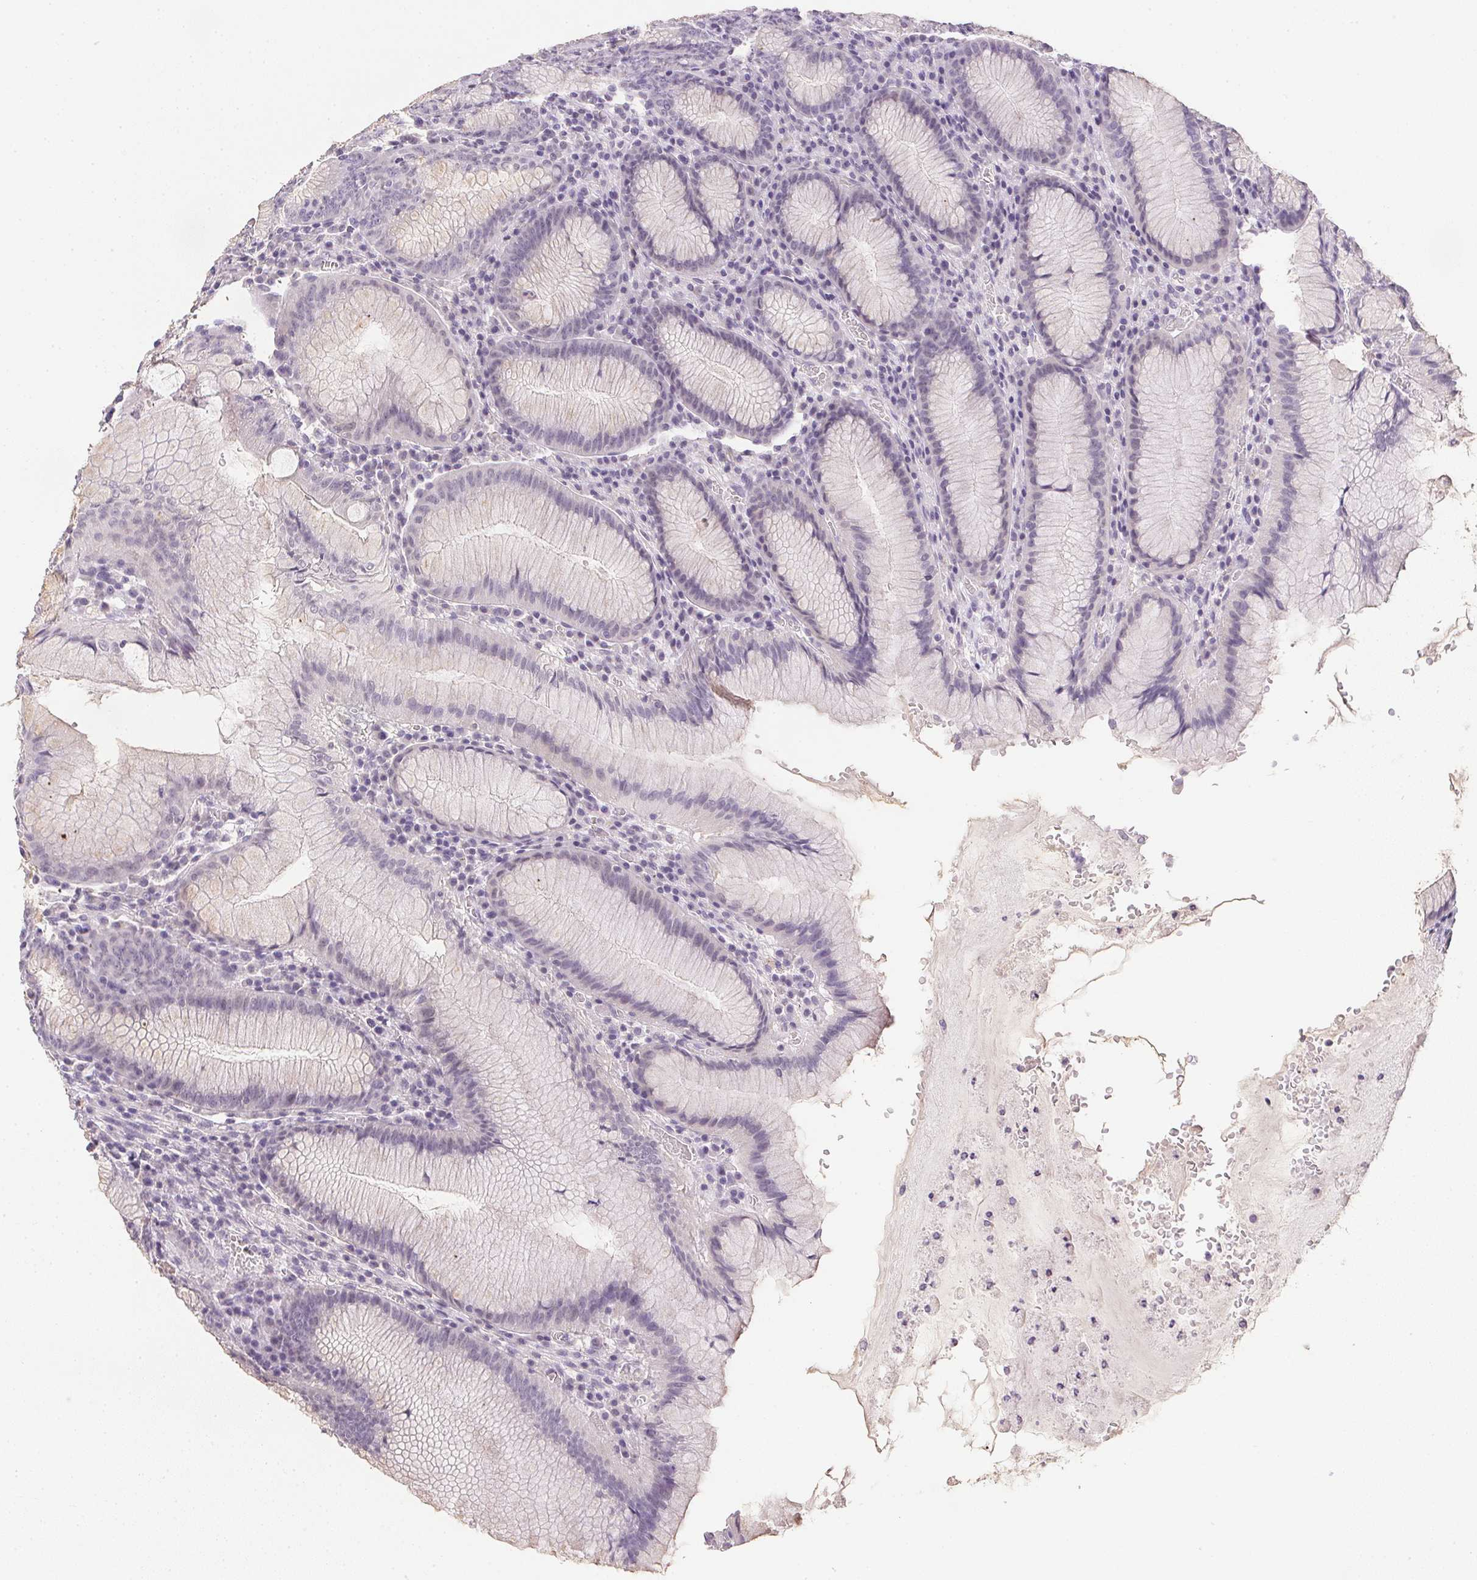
{"staining": {"intensity": "negative", "quantity": "none", "location": "none"}, "tissue": "stomach", "cell_type": "Glandular cells", "image_type": "normal", "snomed": [{"axis": "morphology", "description": "Normal tissue, NOS"}, {"axis": "topography", "description": "Stomach"}], "caption": "The histopathology image exhibits no staining of glandular cells in normal stomach.", "gene": "PPY", "patient": {"sex": "male", "age": 55}}